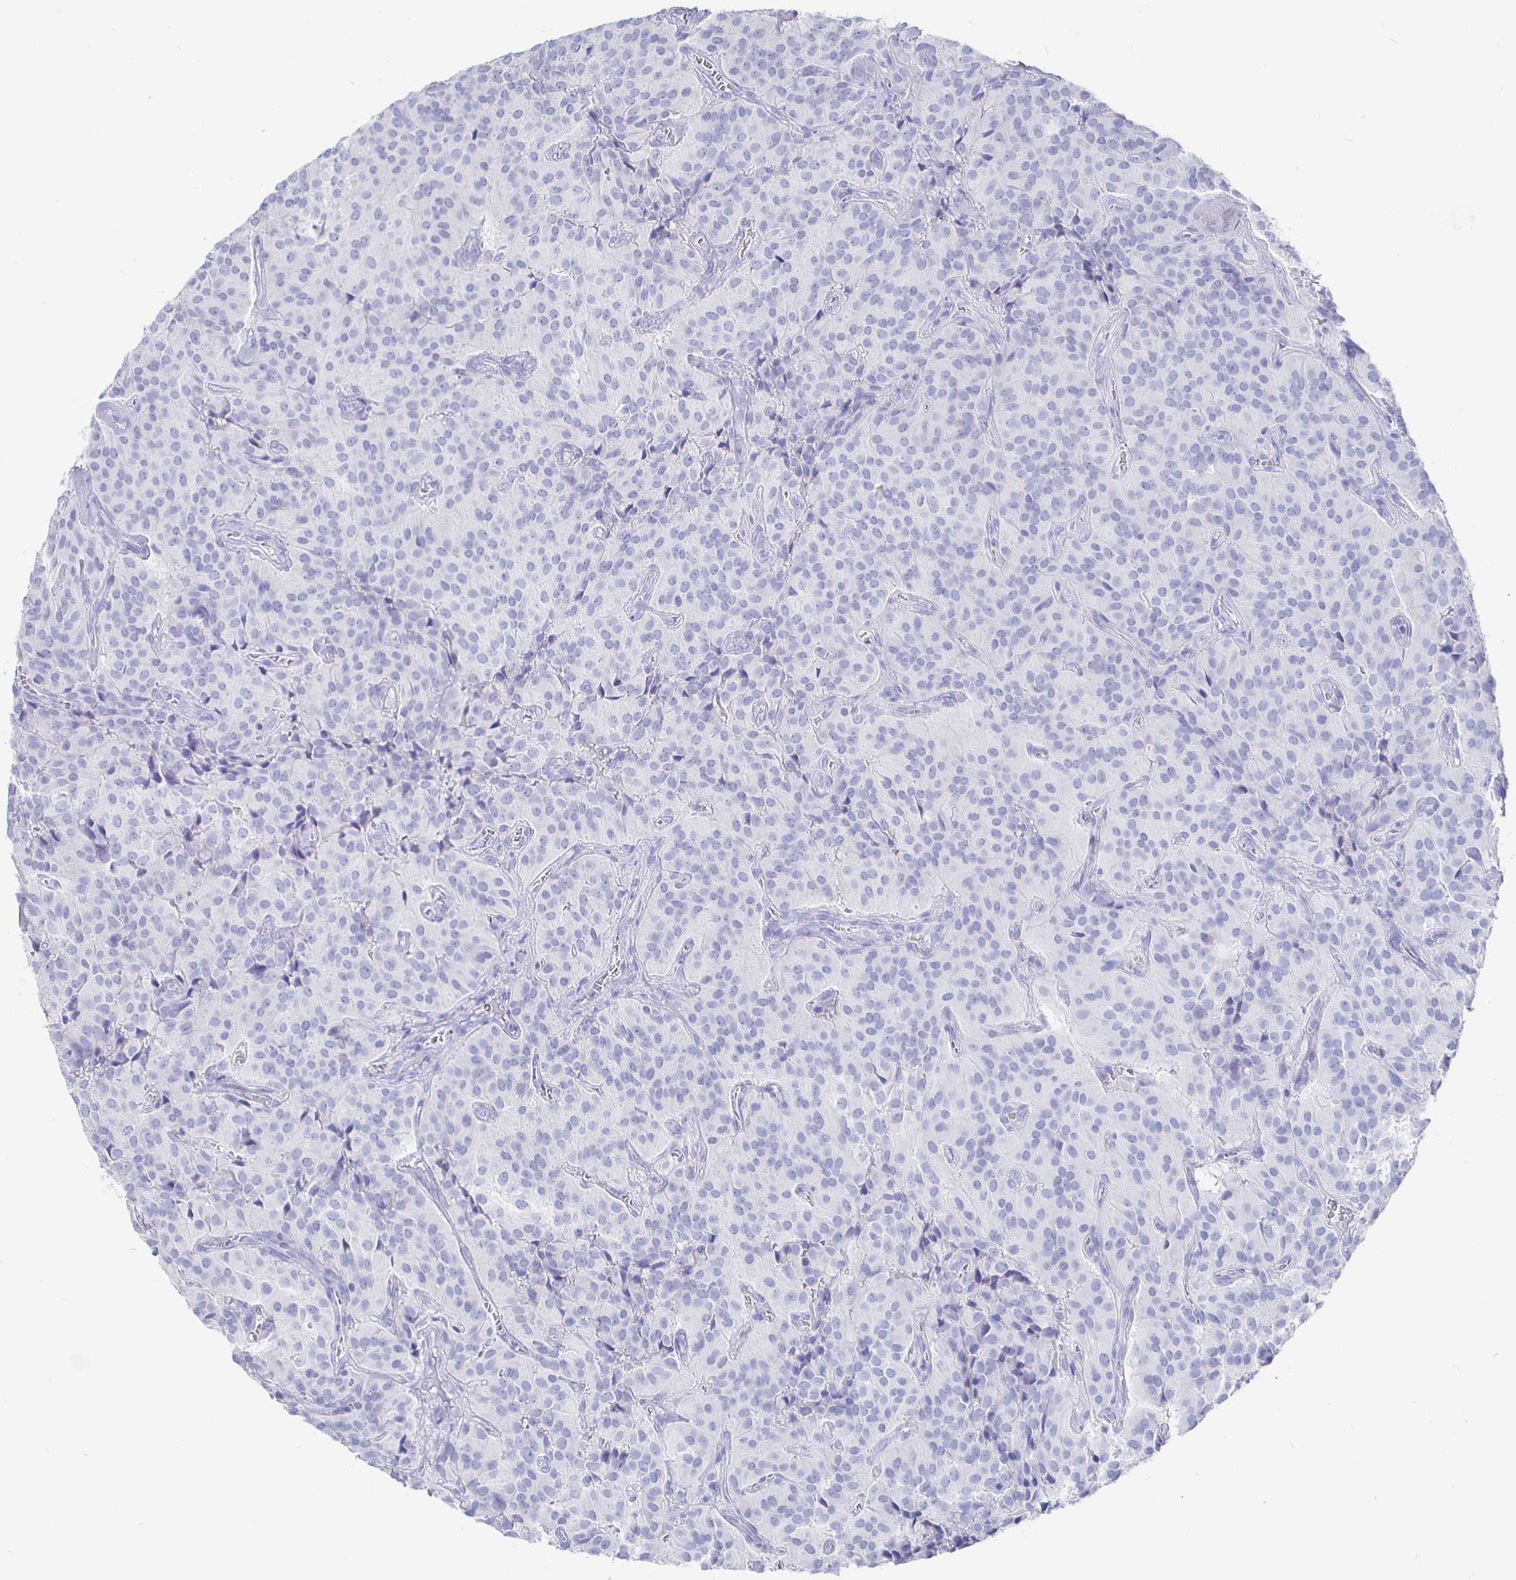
{"staining": {"intensity": "negative", "quantity": "none", "location": "none"}, "tissue": "glioma", "cell_type": "Tumor cells", "image_type": "cancer", "snomed": [{"axis": "morphology", "description": "Glioma, malignant, Low grade"}, {"axis": "topography", "description": "Brain"}], "caption": "DAB (3,3'-diaminobenzidine) immunohistochemical staining of malignant low-grade glioma demonstrates no significant expression in tumor cells.", "gene": "CLCA1", "patient": {"sex": "male", "age": 42}}